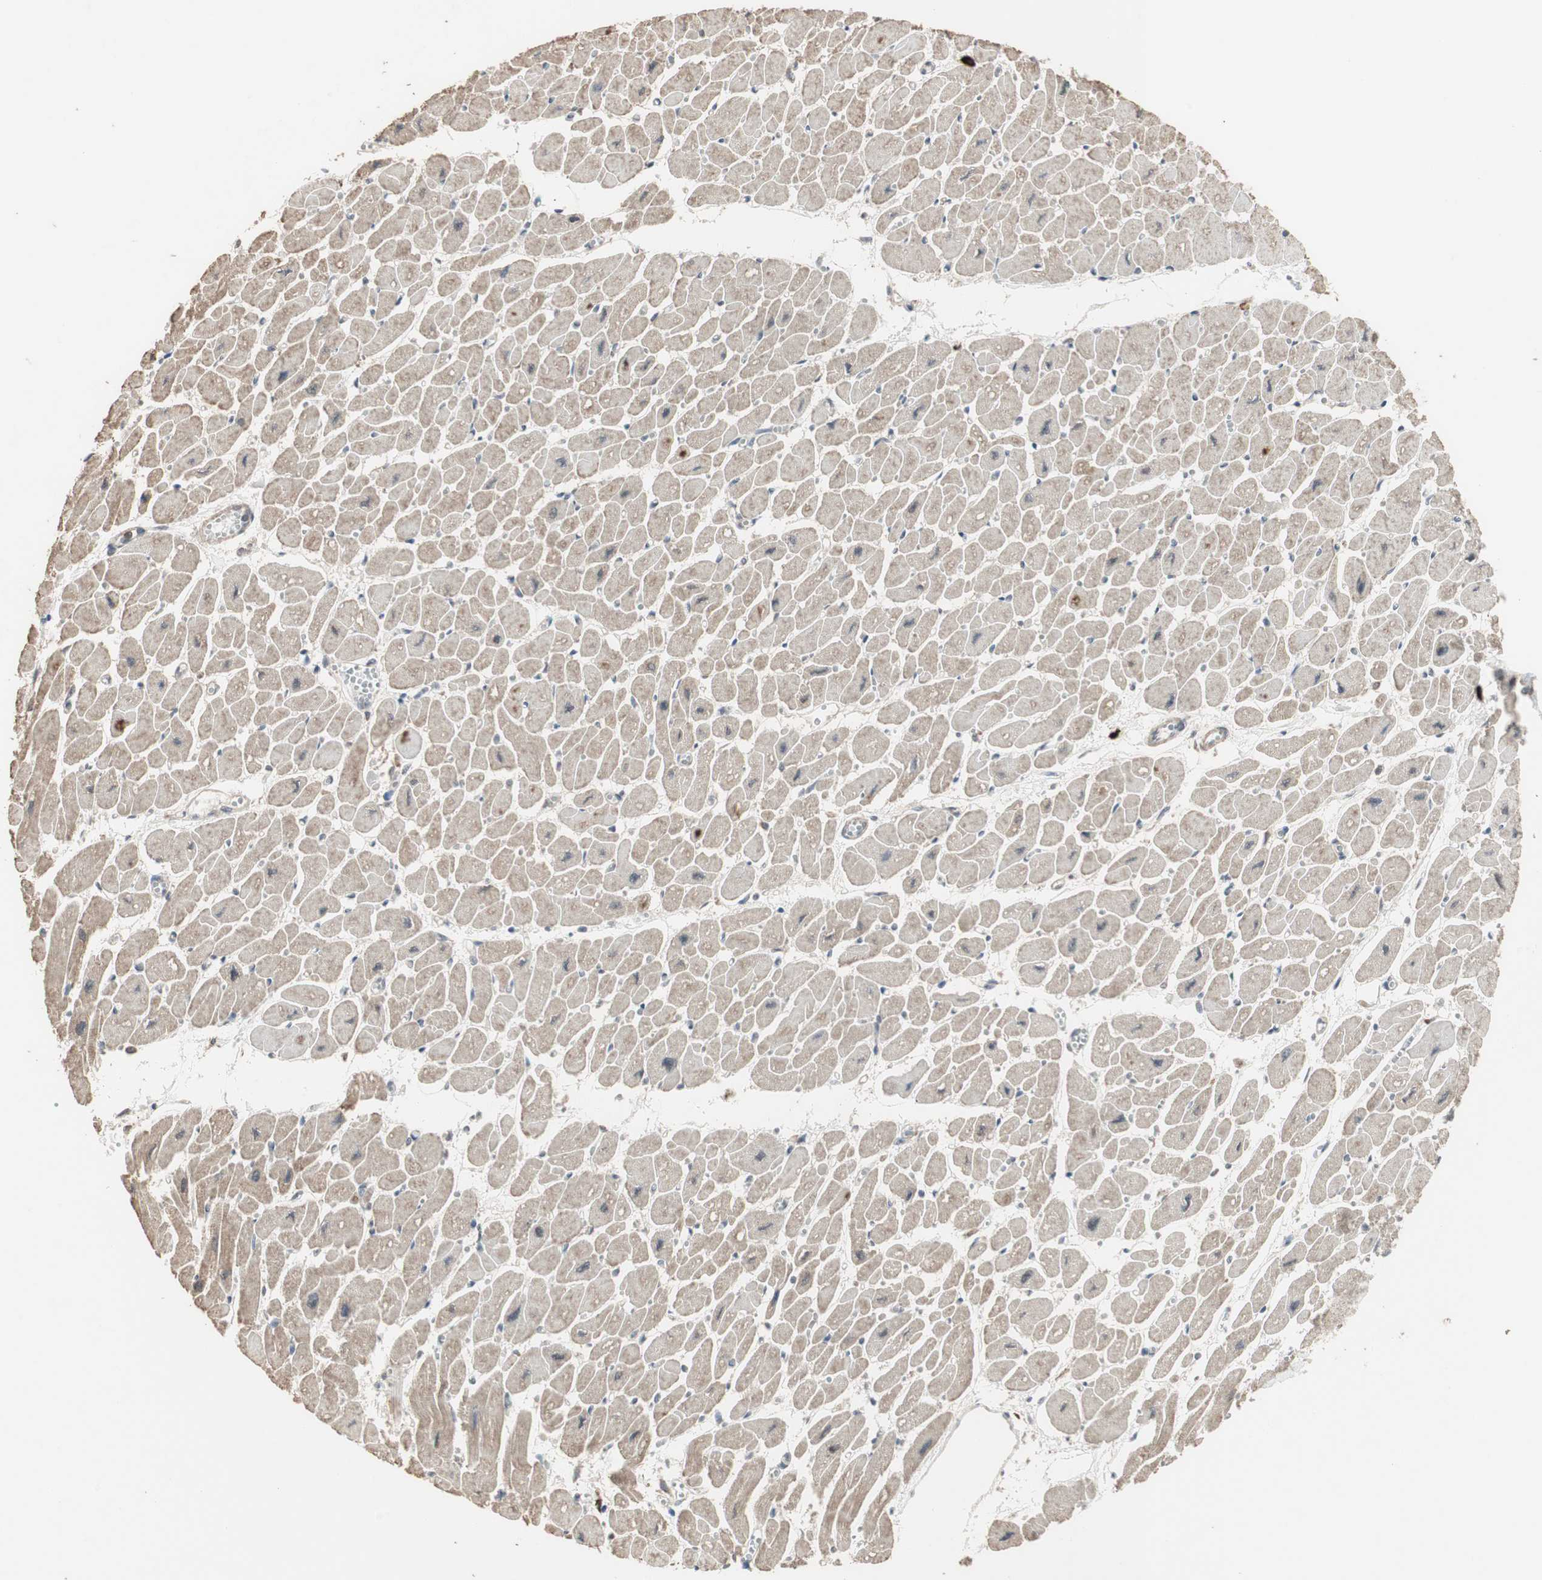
{"staining": {"intensity": "moderate", "quantity": "25%-75%", "location": "nuclear"}, "tissue": "heart muscle", "cell_type": "Cardiomyocytes", "image_type": "normal", "snomed": [{"axis": "morphology", "description": "Normal tissue, NOS"}, {"axis": "topography", "description": "Heart"}], "caption": "Protein staining of normal heart muscle exhibits moderate nuclear staining in approximately 25%-75% of cardiomyocytes. The staining was performed using DAB (3,3'-diaminobenzidine), with brown indicating positive protein expression. Nuclei are stained blue with hematoxylin.", "gene": "ZHX2", "patient": {"sex": "female", "age": 54}}